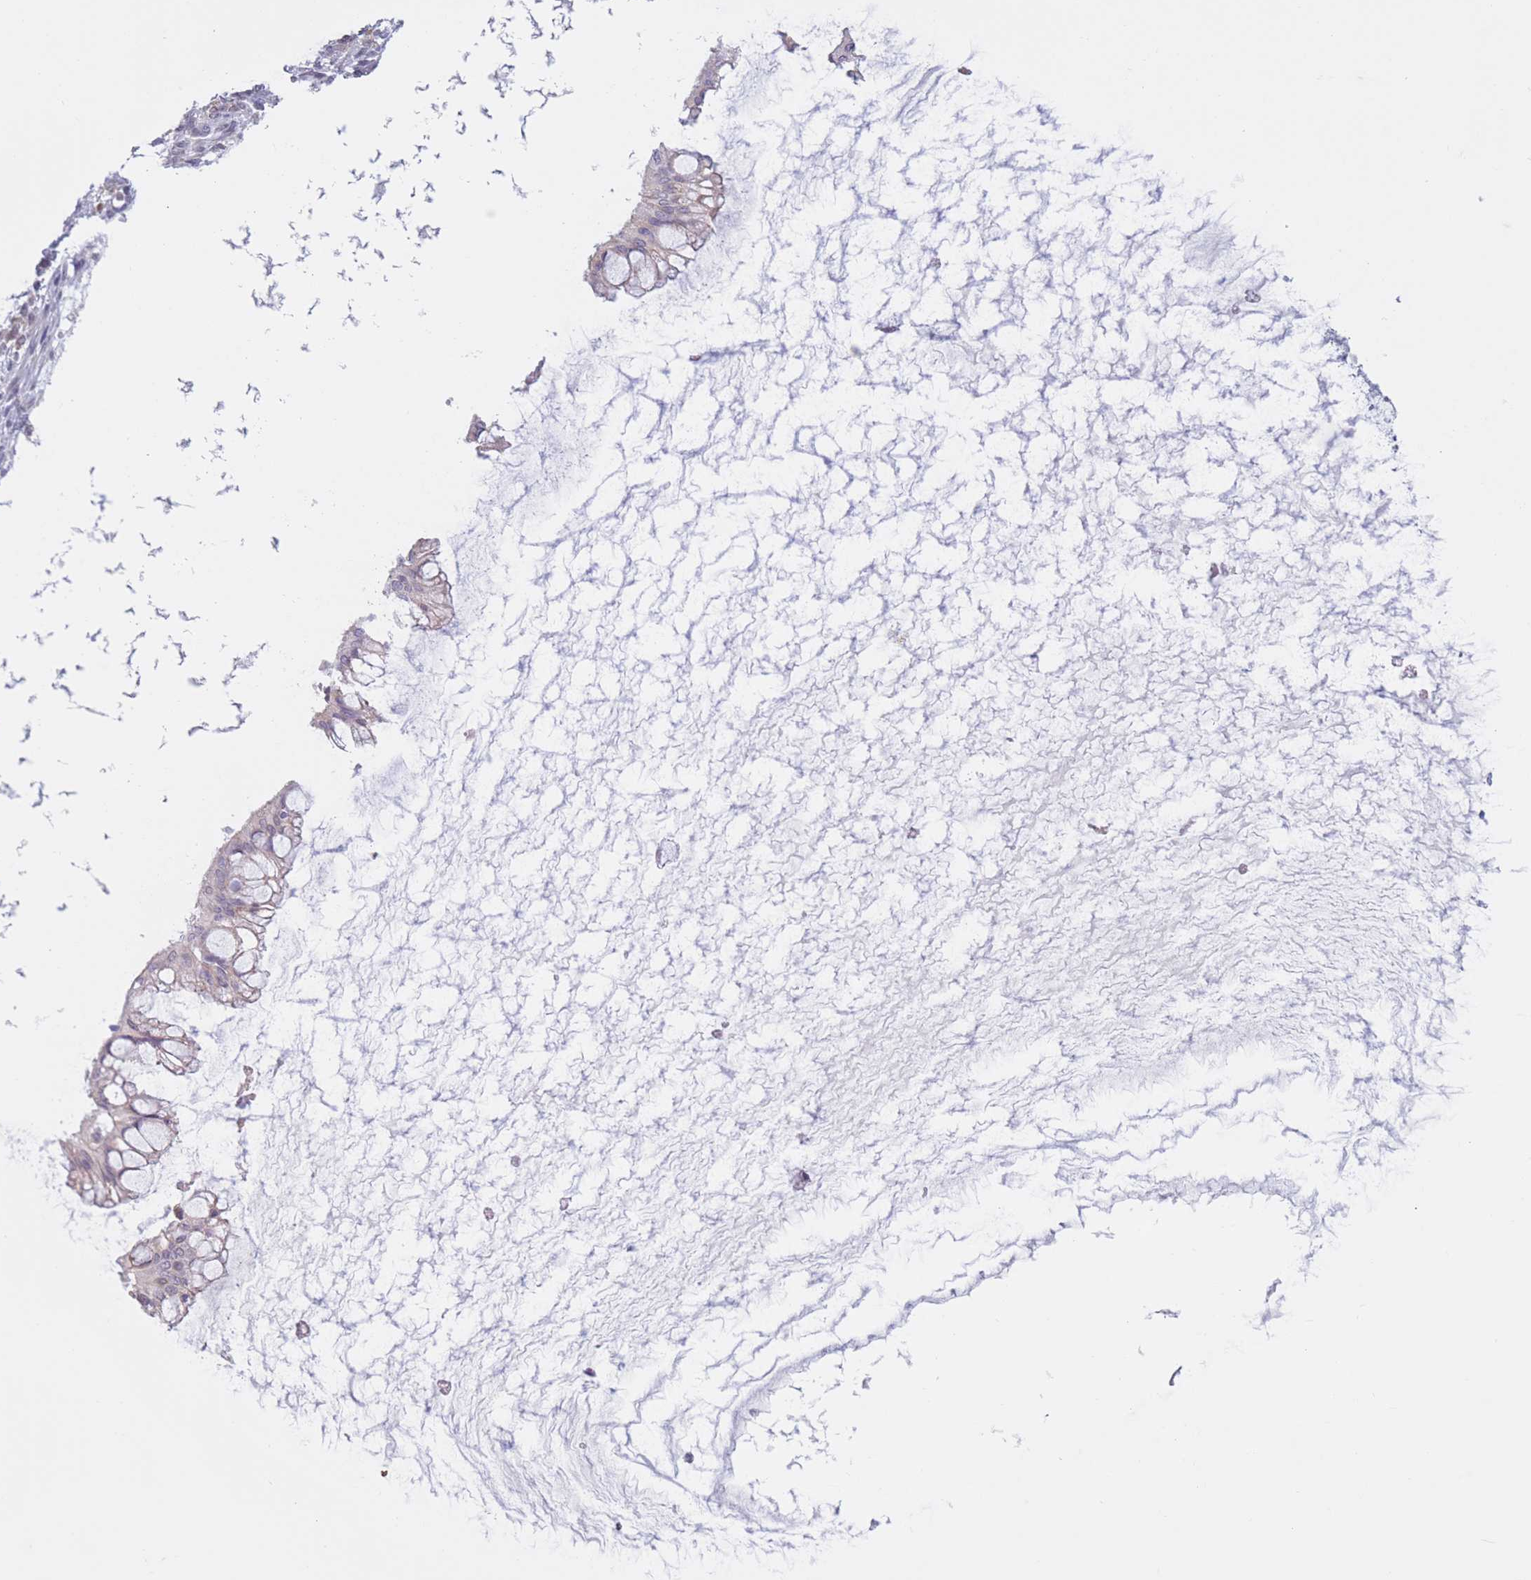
{"staining": {"intensity": "negative", "quantity": "none", "location": "none"}, "tissue": "ovarian cancer", "cell_type": "Tumor cells", "image_type": "cancer", "snomed": [{"axis": "morphology", "description": "Cystadenocarcinoma, mucinous, NOS"}, {"axis": "topography", "description": "Ovary"}], "caption": "A high-resolution photomicrograph shows IHC staining of ovarian mucinous cystadenocarcinoma, which displays no significant staining in tumor cells.", "gene": "PODXL", "patient": {"sex": "female", "age": 73}}